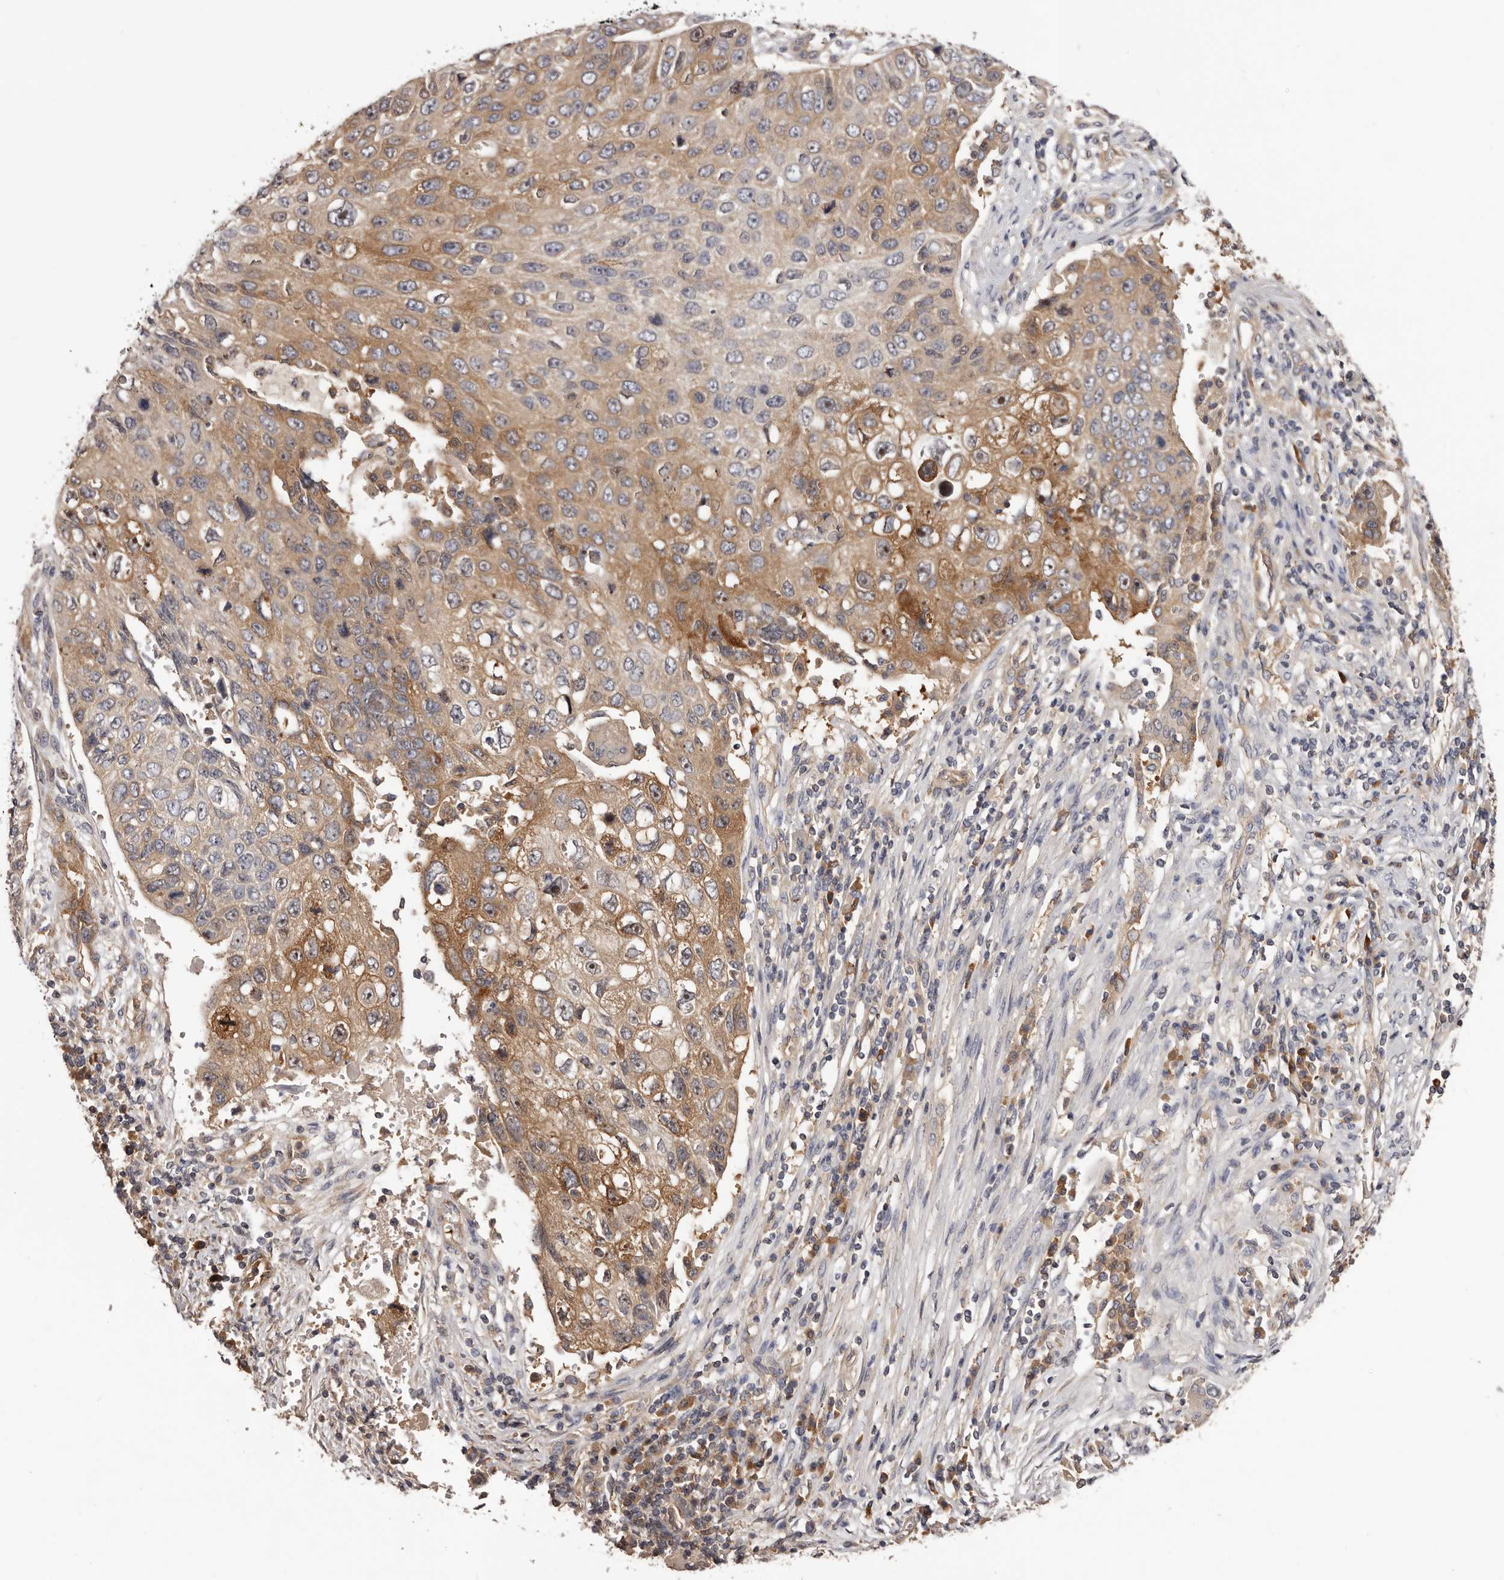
{"staining": {"intensity": "moderate", "quantity": ">75%", "location": "cytoplasmic/membranous"}, "tissue": "lung cancer", "cell_type": "Tumor cells", "image_type": "cancer", "snomed": [{"axis": "morphology", "description": "Squamous cell carcinoma, NOS"}, {"axis": "topography", "description": "Lung"}], "caption": "The histopathology image displays immunohistochemical staining of lung cancer. There is moderate cytoplasmic/membranous staining is identified in about >75% of tumor cells. (DAB (3,3'-diaminobenzidine) IHC with brightfield microscopy, high magnification).", "gene": "LTV1", "patient": {"sex": "male", "age": 61}}